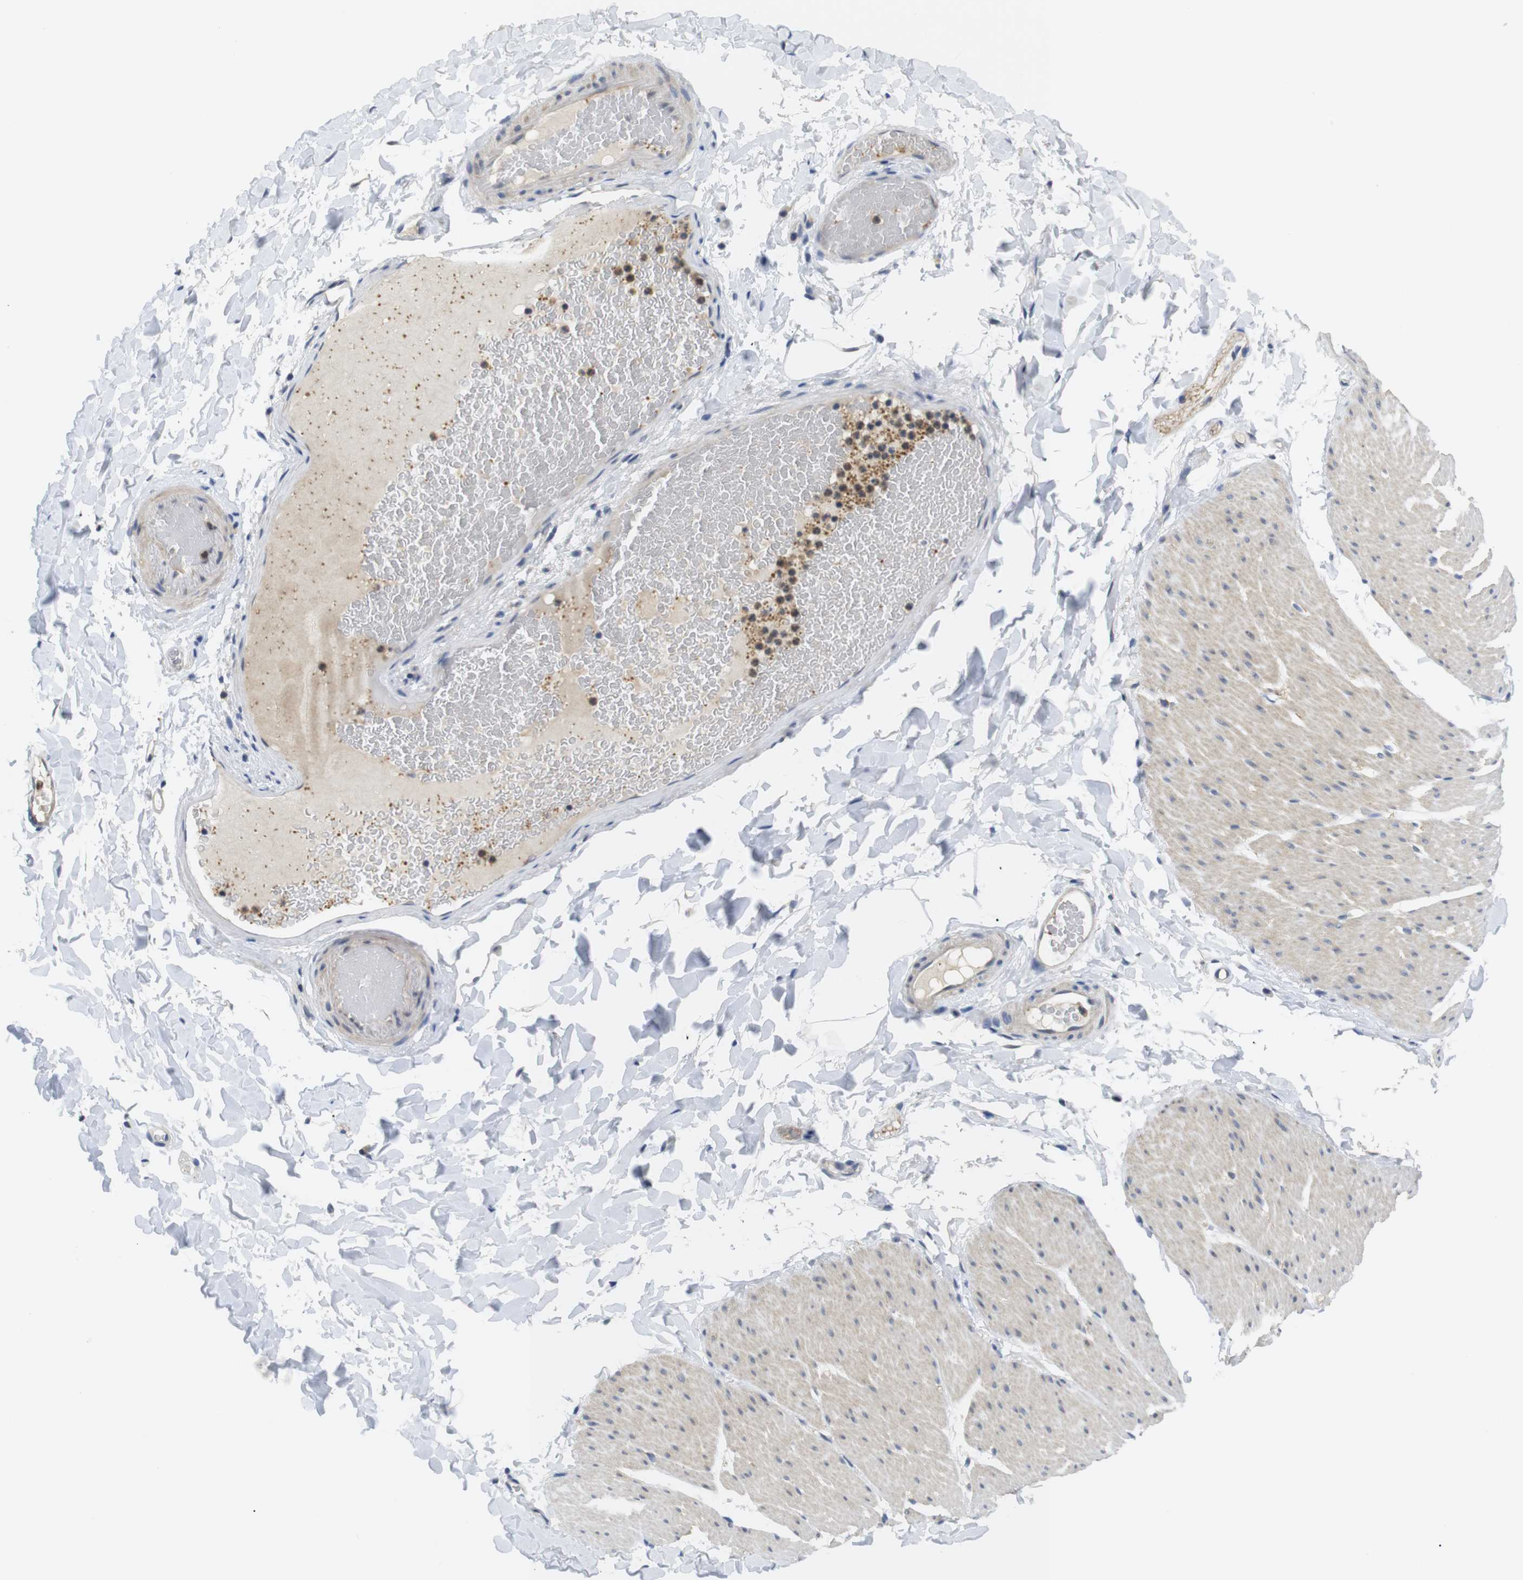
{"staining": {"intensity": "weak", "quantity": "25%-75%", "location": "cytoplasmic/membranous"}, "tissue": "smooth muscle", "cell_type": "Smooth muscle cells", "image_type": "normal", "snomed": [{"axis": "morphology", "description": "Normal tissue, NOS"}, {"axis": "topography", "description": "Smooth muscle"}, {"axis": "topography", "description": "Colon"}], "caption": "A brown stain shows weak cytoplasmic/membranous positivity of a protein in smooth muscle cells of normal smooth muscle. The staining was performed using DAB (3,3'-diaminobenzidine), with brown indicating positive protein expression. Nuclei are stained blue with hematoxylin.", "gene": "FNTA", "patient": {"sex": "male", "age": 67}}